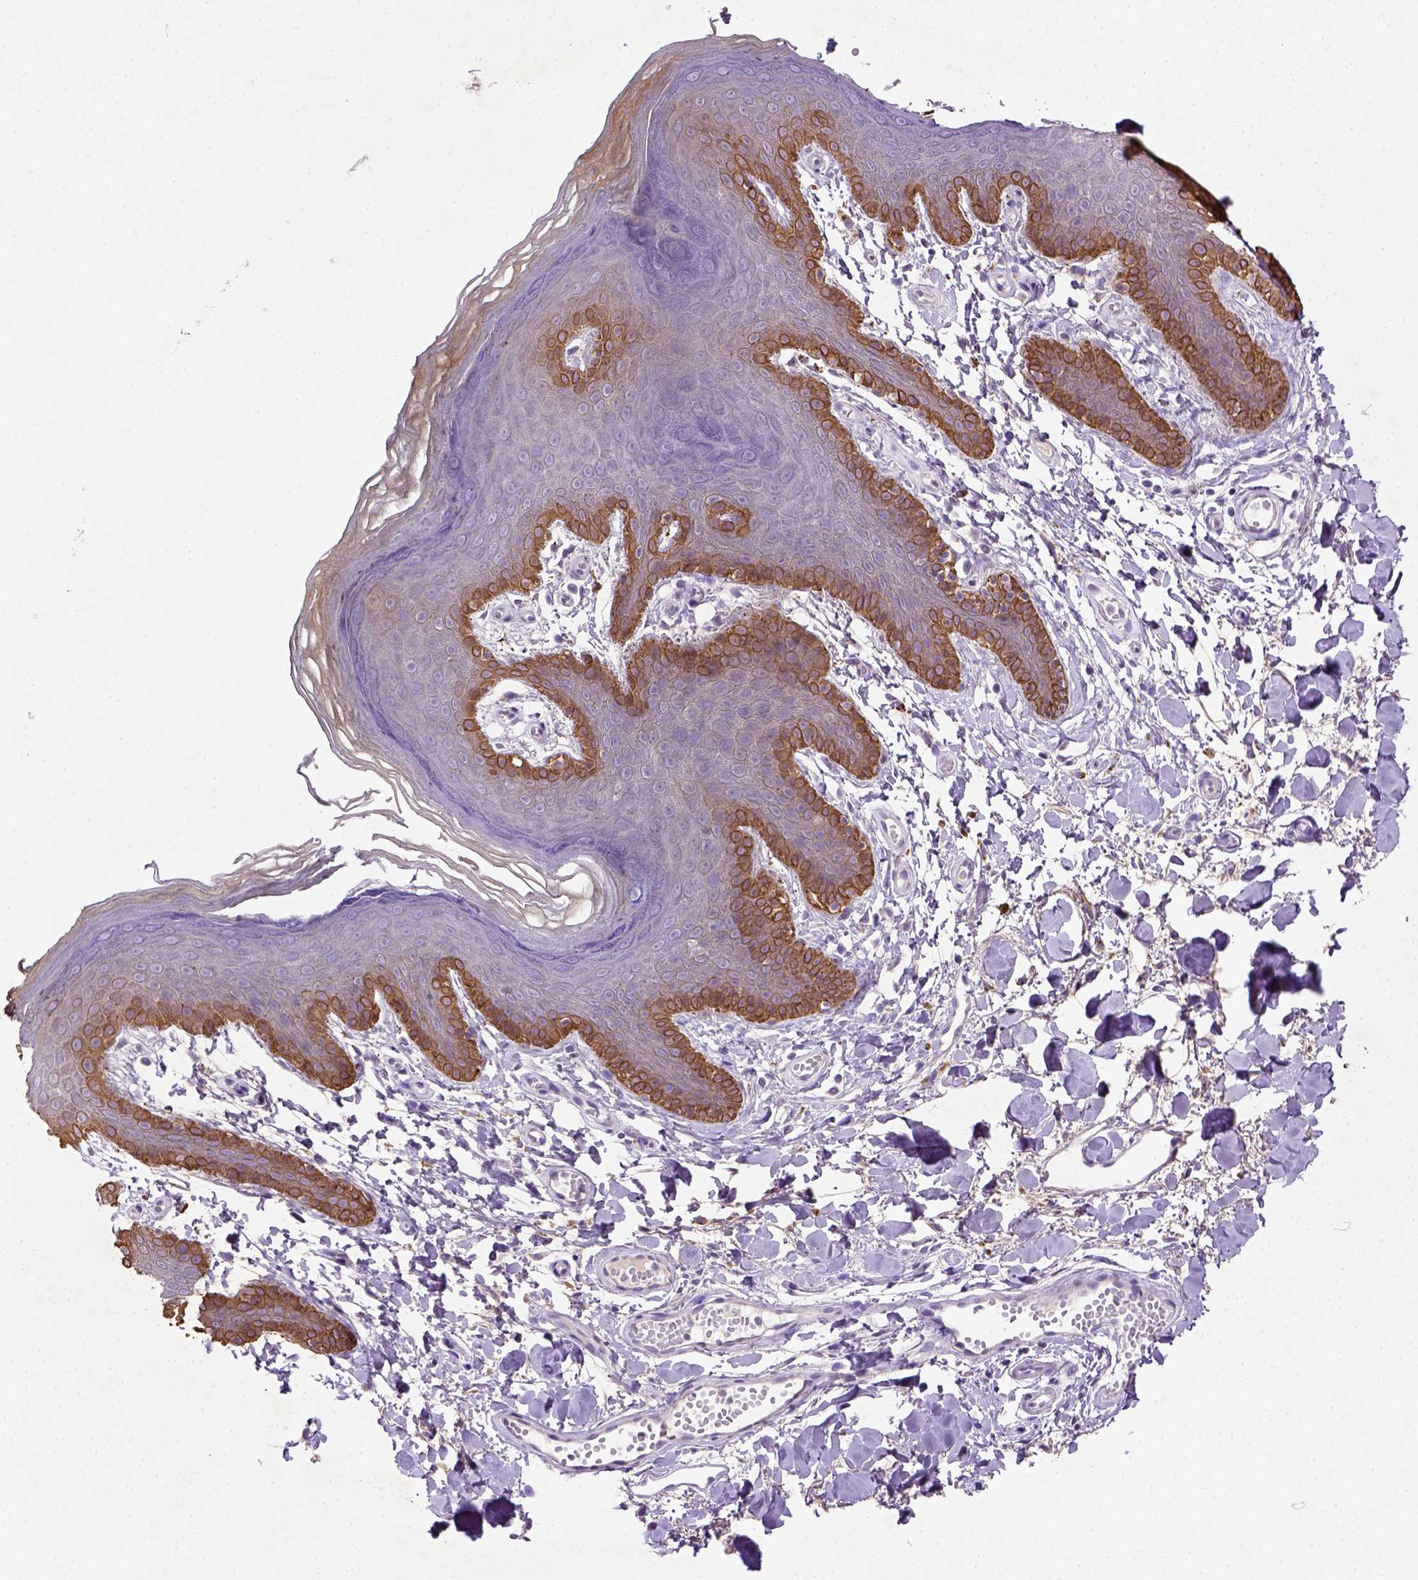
{"staining": {"intensity": "strong", "quantity": "<25%", "location": "cytoplasmic/membranous"}, "tissue": "skin", "cell_type": "Epidermal cells", "image_type": "normal", "snomed": [{"axis": "morphology", "description": "Normal tissue, NOS"}, {"axis": "topography", "description": "Anal"}], "caption": "DAB (3,3'-diaminobenzidine) immunohistochemical staining of benign human skin demonstrates strong cytoplasmic/membranous protein expression in approximately <25% of epidermal cells. (DAB = brown stain, brightfield microscopy at high magnification).", "gene": "NUDT2", "patient": {"sex": "male", "age": 53}}